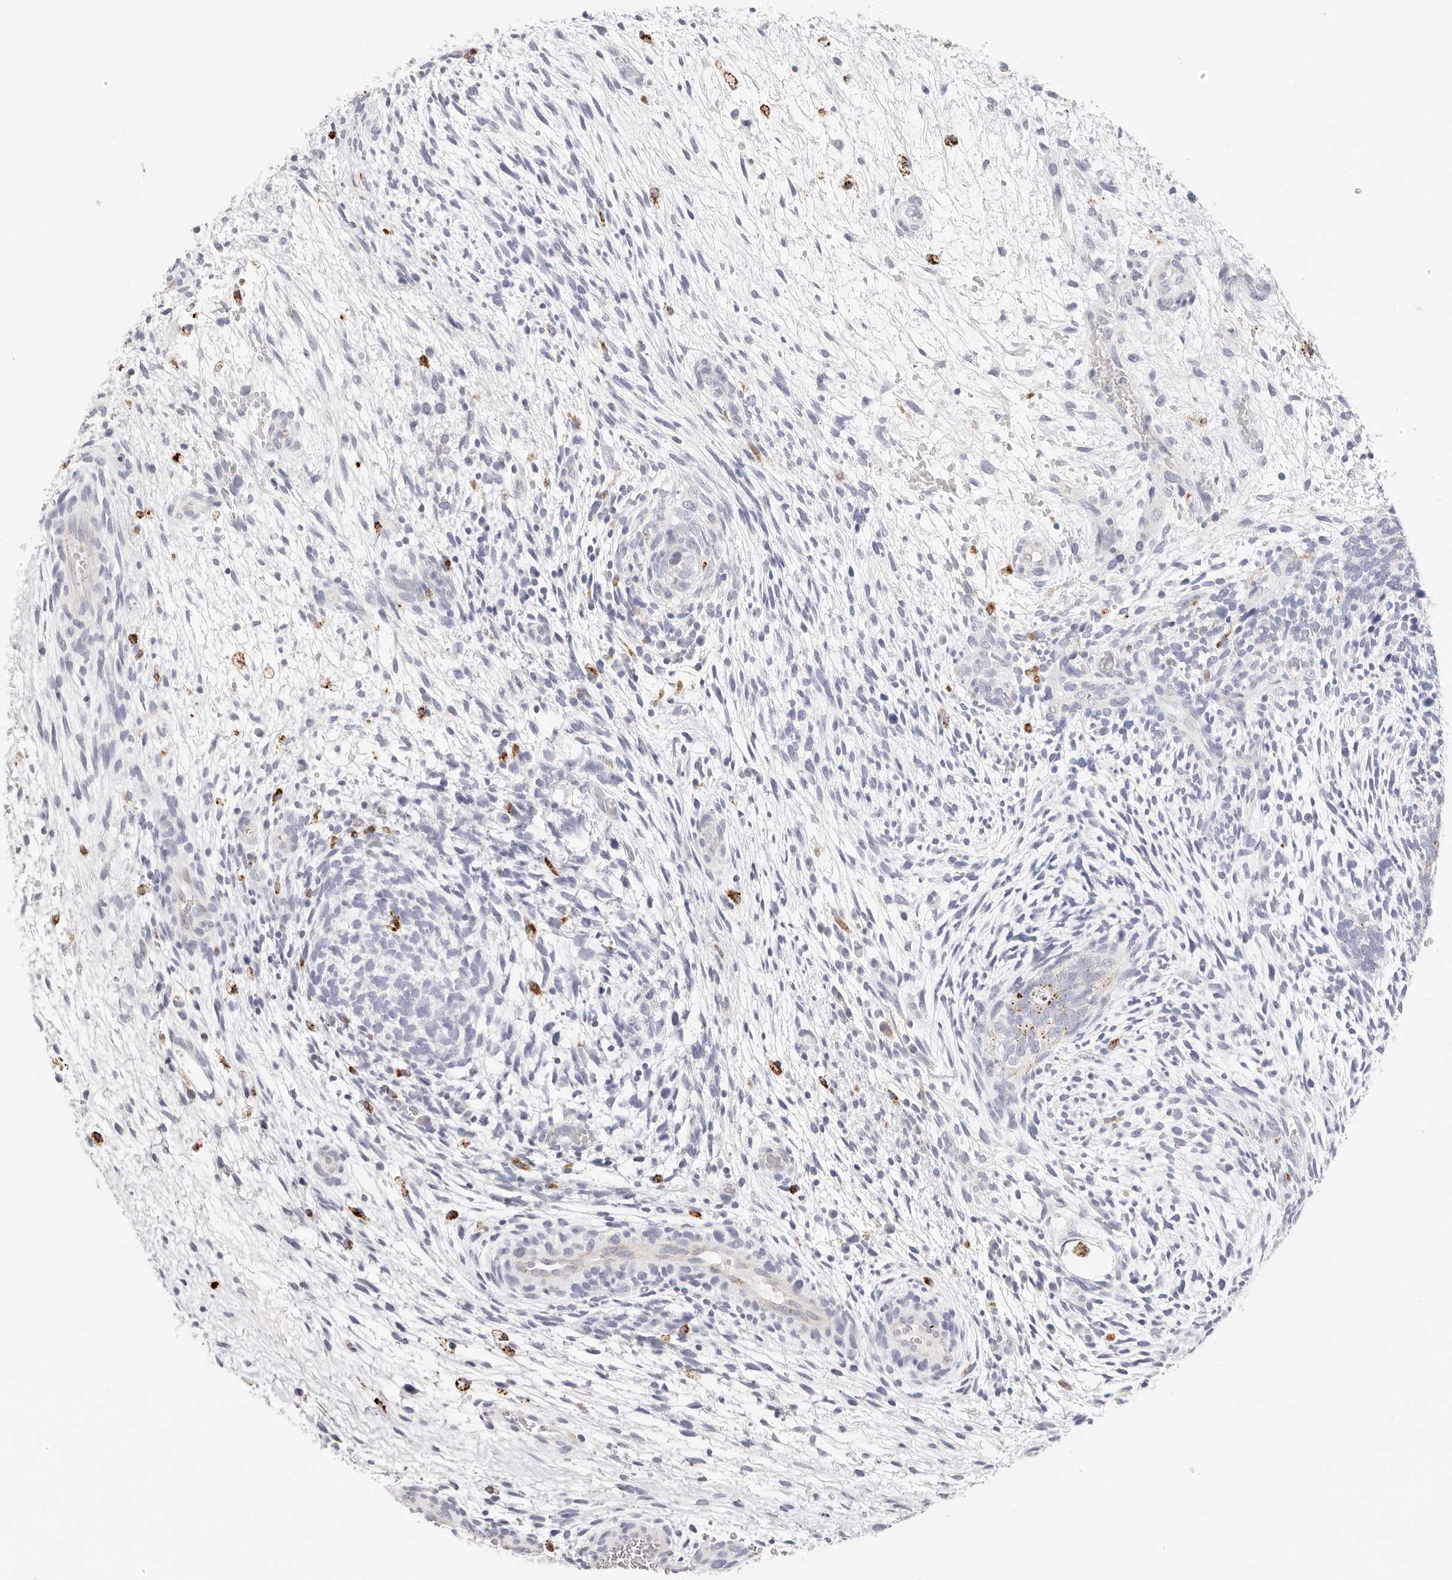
{"staining": {"intensity": "moderate", "quantity": "<25%", "location": "cytoplasmic/membranous"}, "tissue": "testis cancer", "cell_type": "Tumor cells", "image_type": "cancer", "snomed": [{"axis": "morphology", "description": "Carcinoma, Embryonal, NOS"}, {"axis": "topography", "description": "Testis"}], "caption": "Moderate cytoplasmic/membranous expression for a protein is seen in approximately <25% of tumor cells of testis cancer using immunohistochemistry (IHC).", "gene": "STKLD1", "patient": {"sex": "male", "age": 37}}